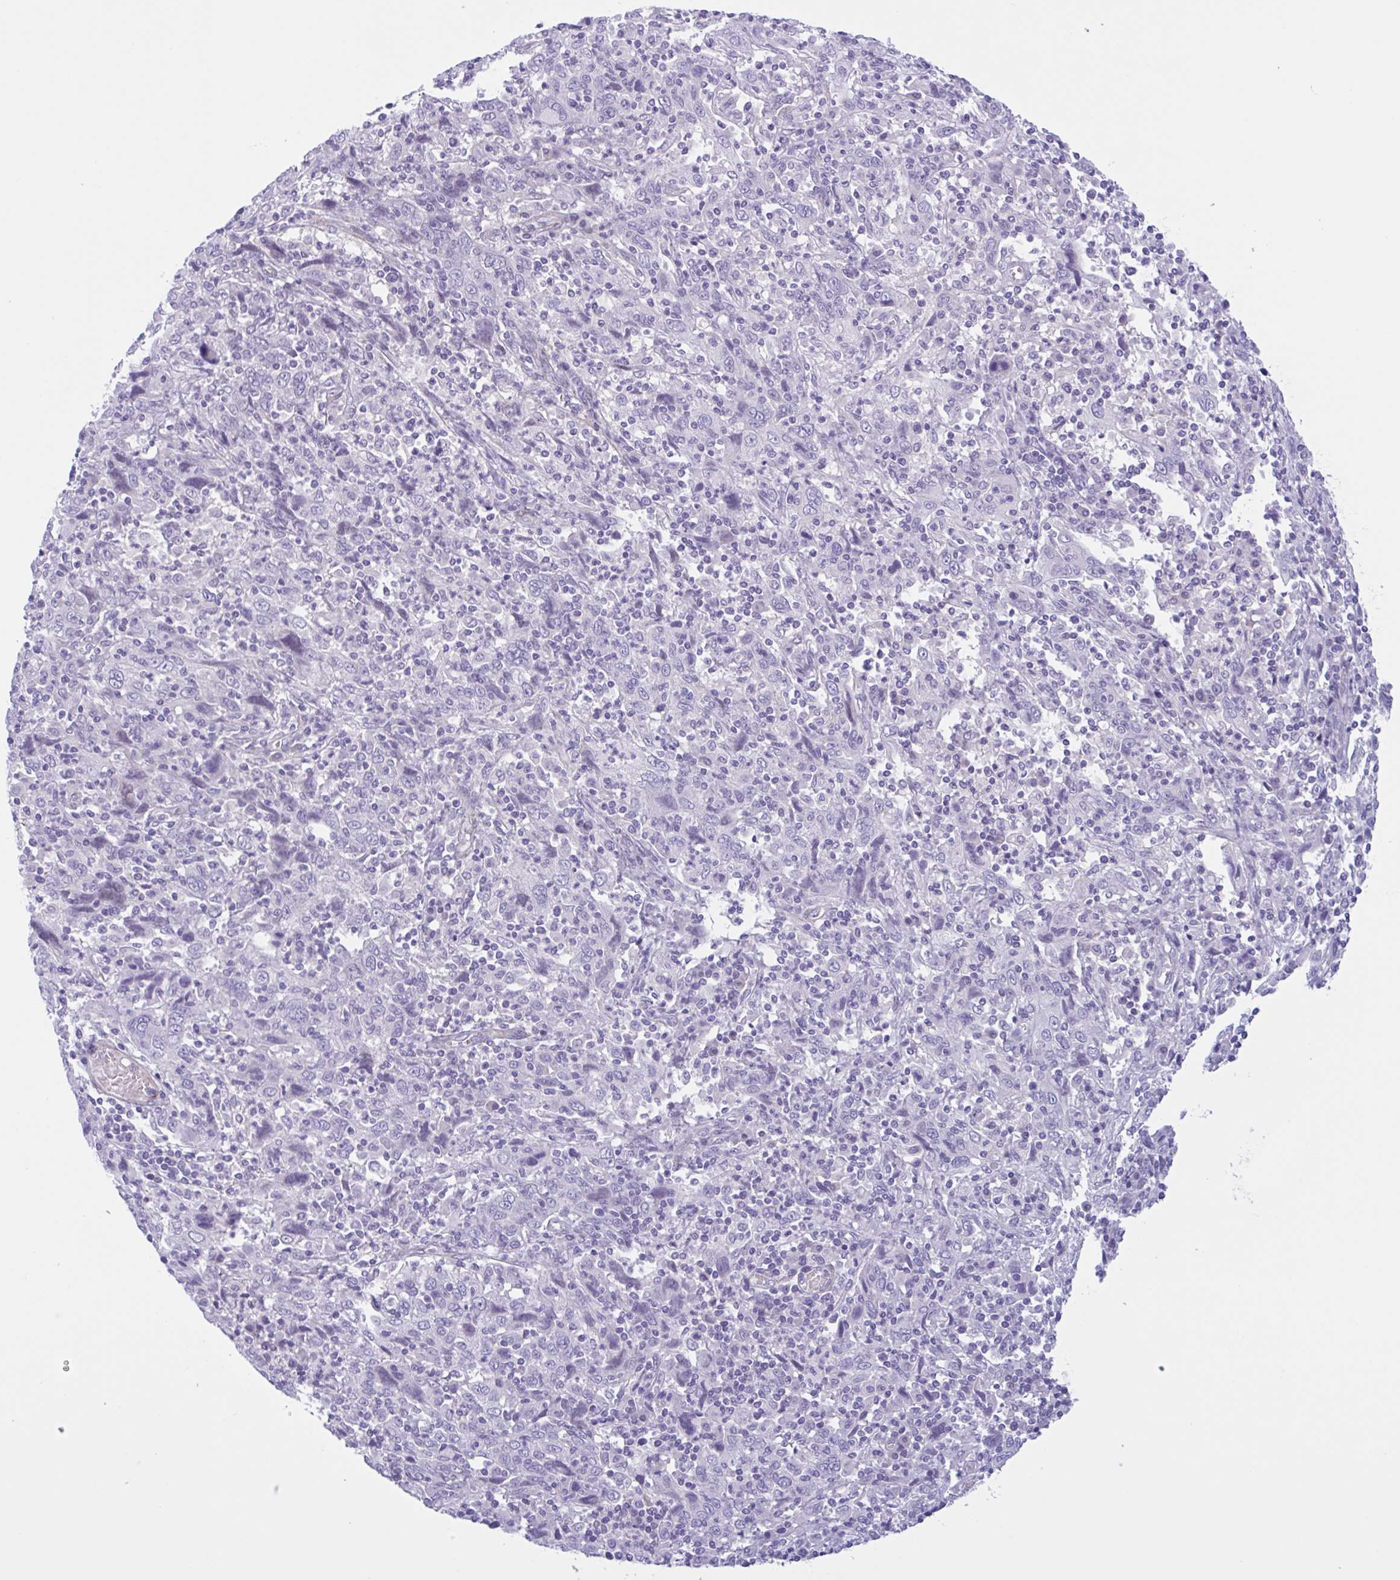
{"staining": {"intensity": "negative", "quantity": "none", "location": "none"}, "tissue": "cervical cancer", "cell_type": "Tumor cells", "image_type": "cancer", "snomed": [{"axis": "morphology", "description": "Squamous cell carcinoma, NOS"}, {"axis": "topography", "description": "Cervix"}], "caption": "This is a image of IHC staining of squamous cell carcinoma (cervical), which shows no positivity in tumor cells.", "gene": "AHCYL2", "patient": {"sex": "female", "age": 46}}